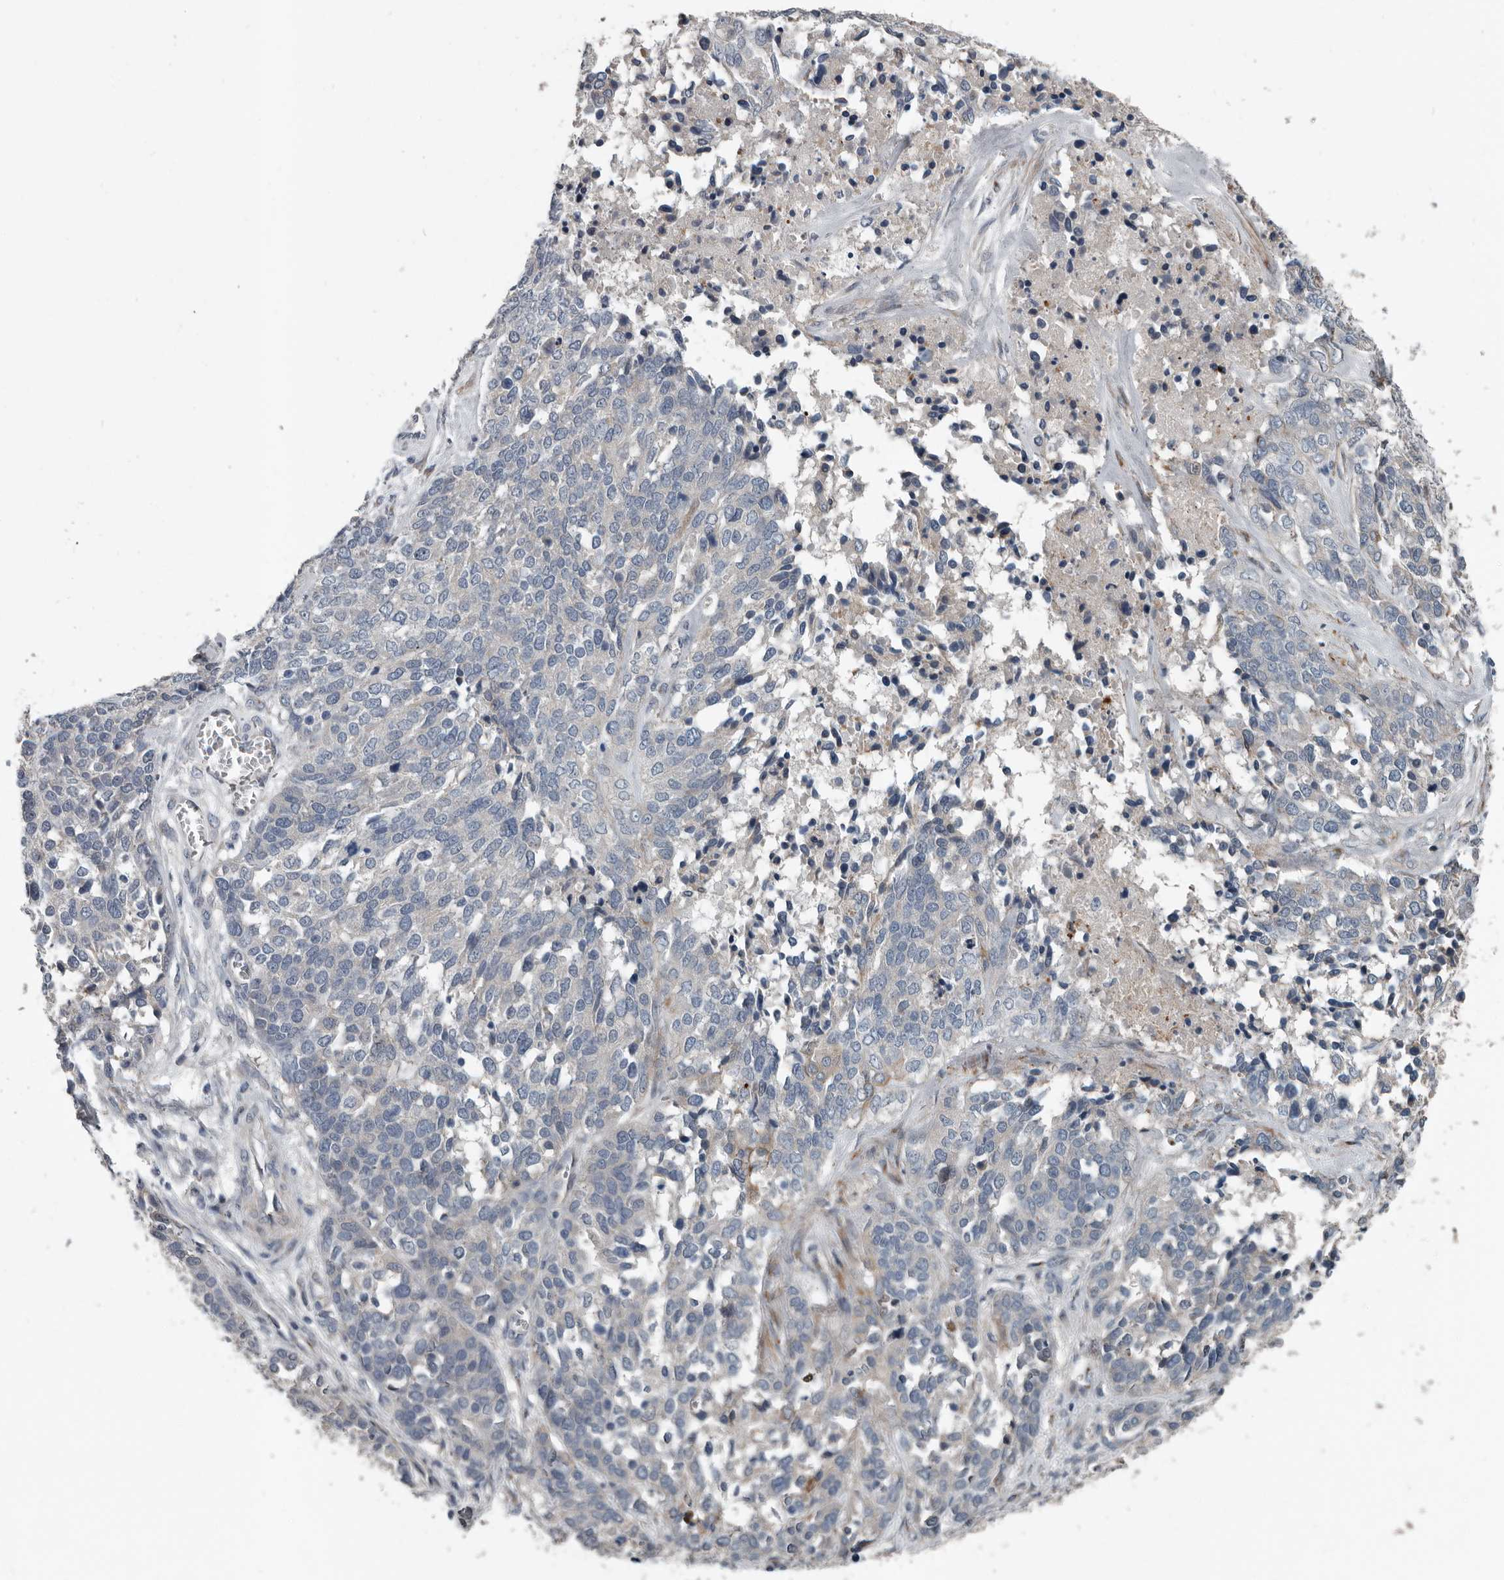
{"staining": {"intensity": "negative", "quantity": "none", "location": "none"}, "tissue": "ovarian cancer", "cell_type": "Tumor cells", "image_type": "cancer", "snomed": [{"axis": "morphology", "description": "Cystadenocarcinoma, serous, NOS"}, {"axis": "topography", "description": "Ovary"}], "caption": "There is no significant staining in tumor cells of serous cystadenocarcinoma (ovarian).", "gene": "DPY19L4", "patient": {"sex": "female", "age": 44}}